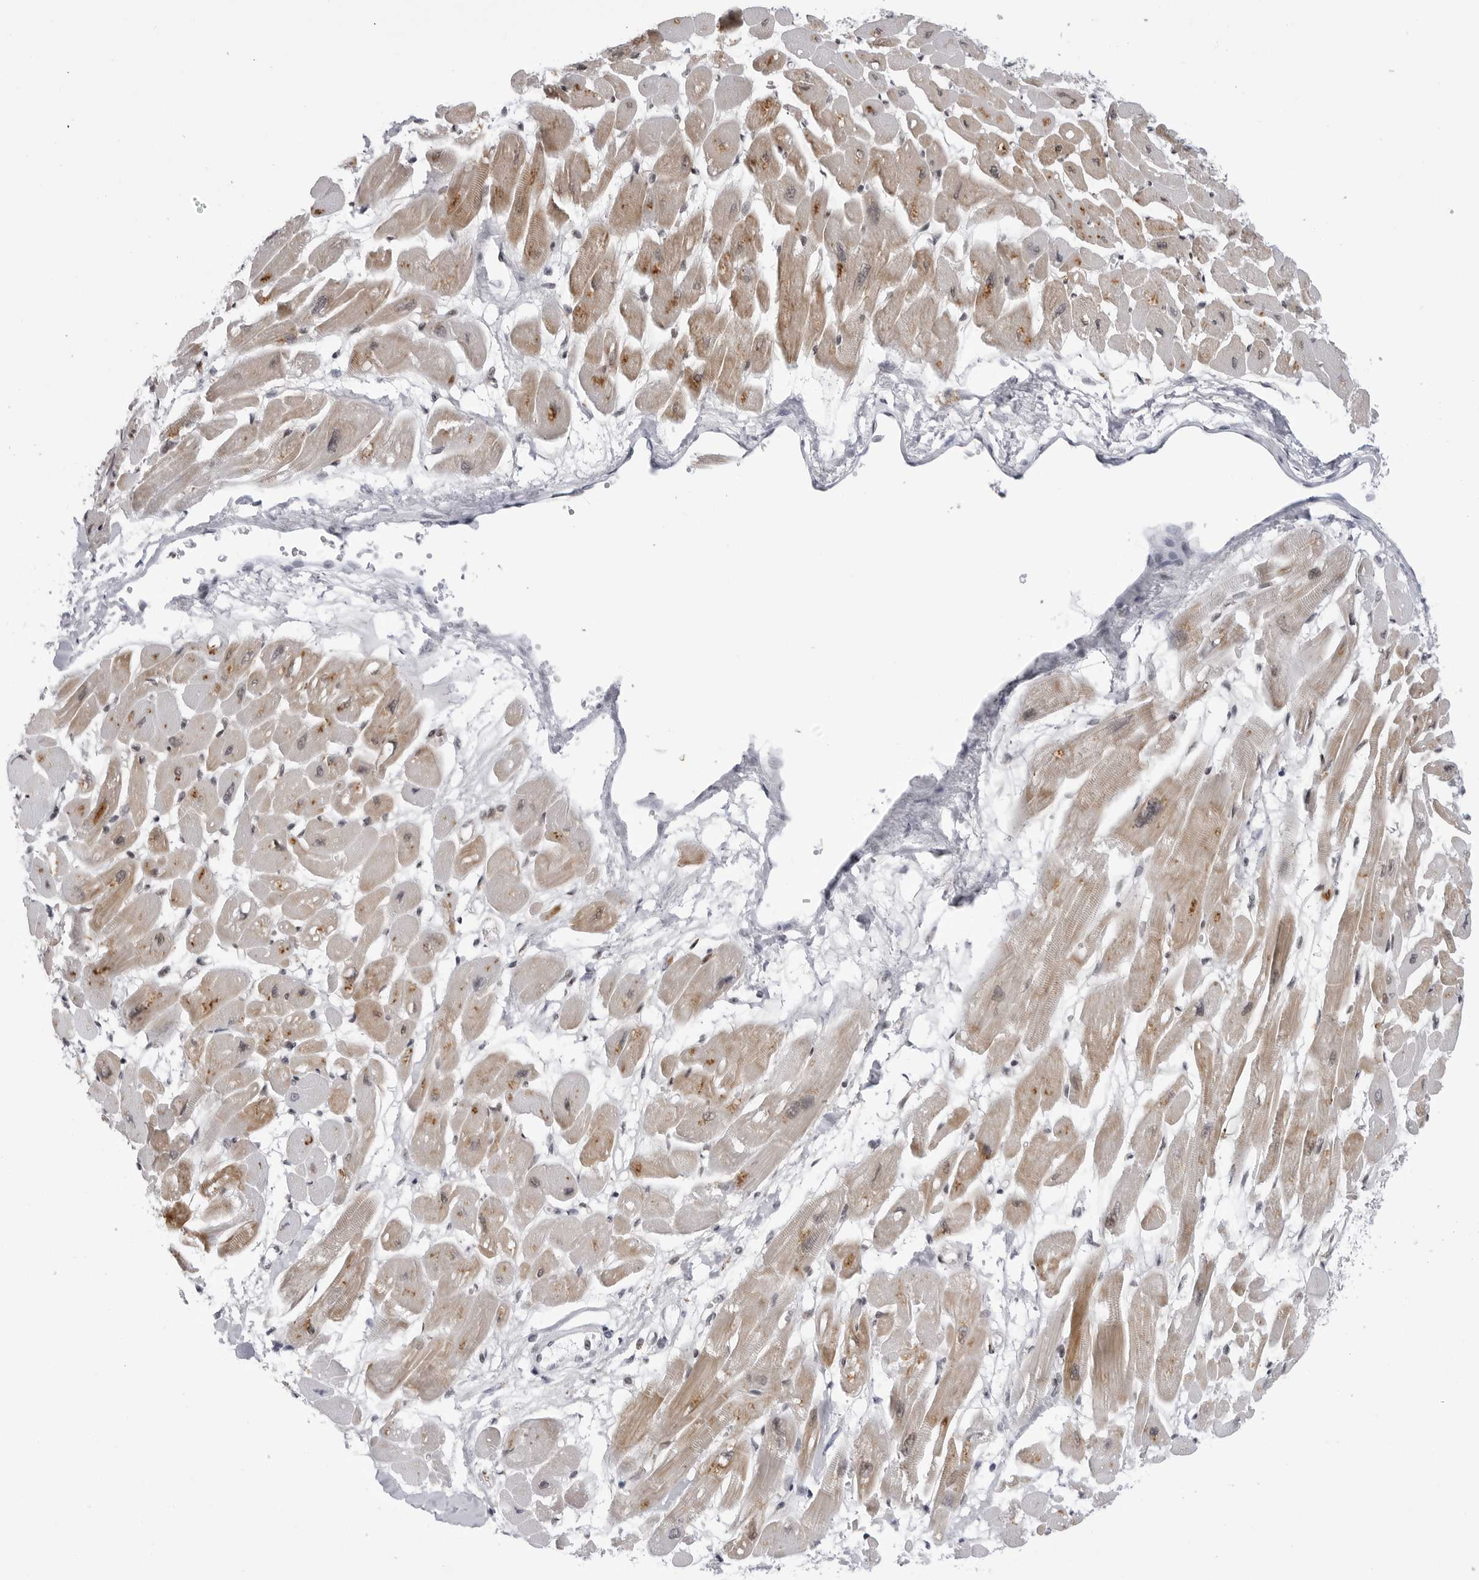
{"staining": {"intensity": "moderate", "quantity": "25%-75%", "location": "cytoplasmic/membranous,nuclear"}, "tissue": "heart muscle", "cell_type": "Cardiomyocytes", "image_type": "normal", "snomed": [{"axis": "morphology", "description": "Normal tissue, NOS"}, {"axis": "topography", "description": "Heart"}], "caption": "A high-resolution histopathology image shows immunohistochemistry staining of benign heart muscle, which exhibits moderate cytoplasmic/membranous,nuclear positivity in about 25%-75% of cardiomyocytes. The staining is performed using DAB (3,3'-diaminobenzidine) brown chromogen to label protein expression. The nuclei are counter-stained blue using hematoxylin.", "gene": "TRIM66", "patient": {"sex": "female", "age": 54}}